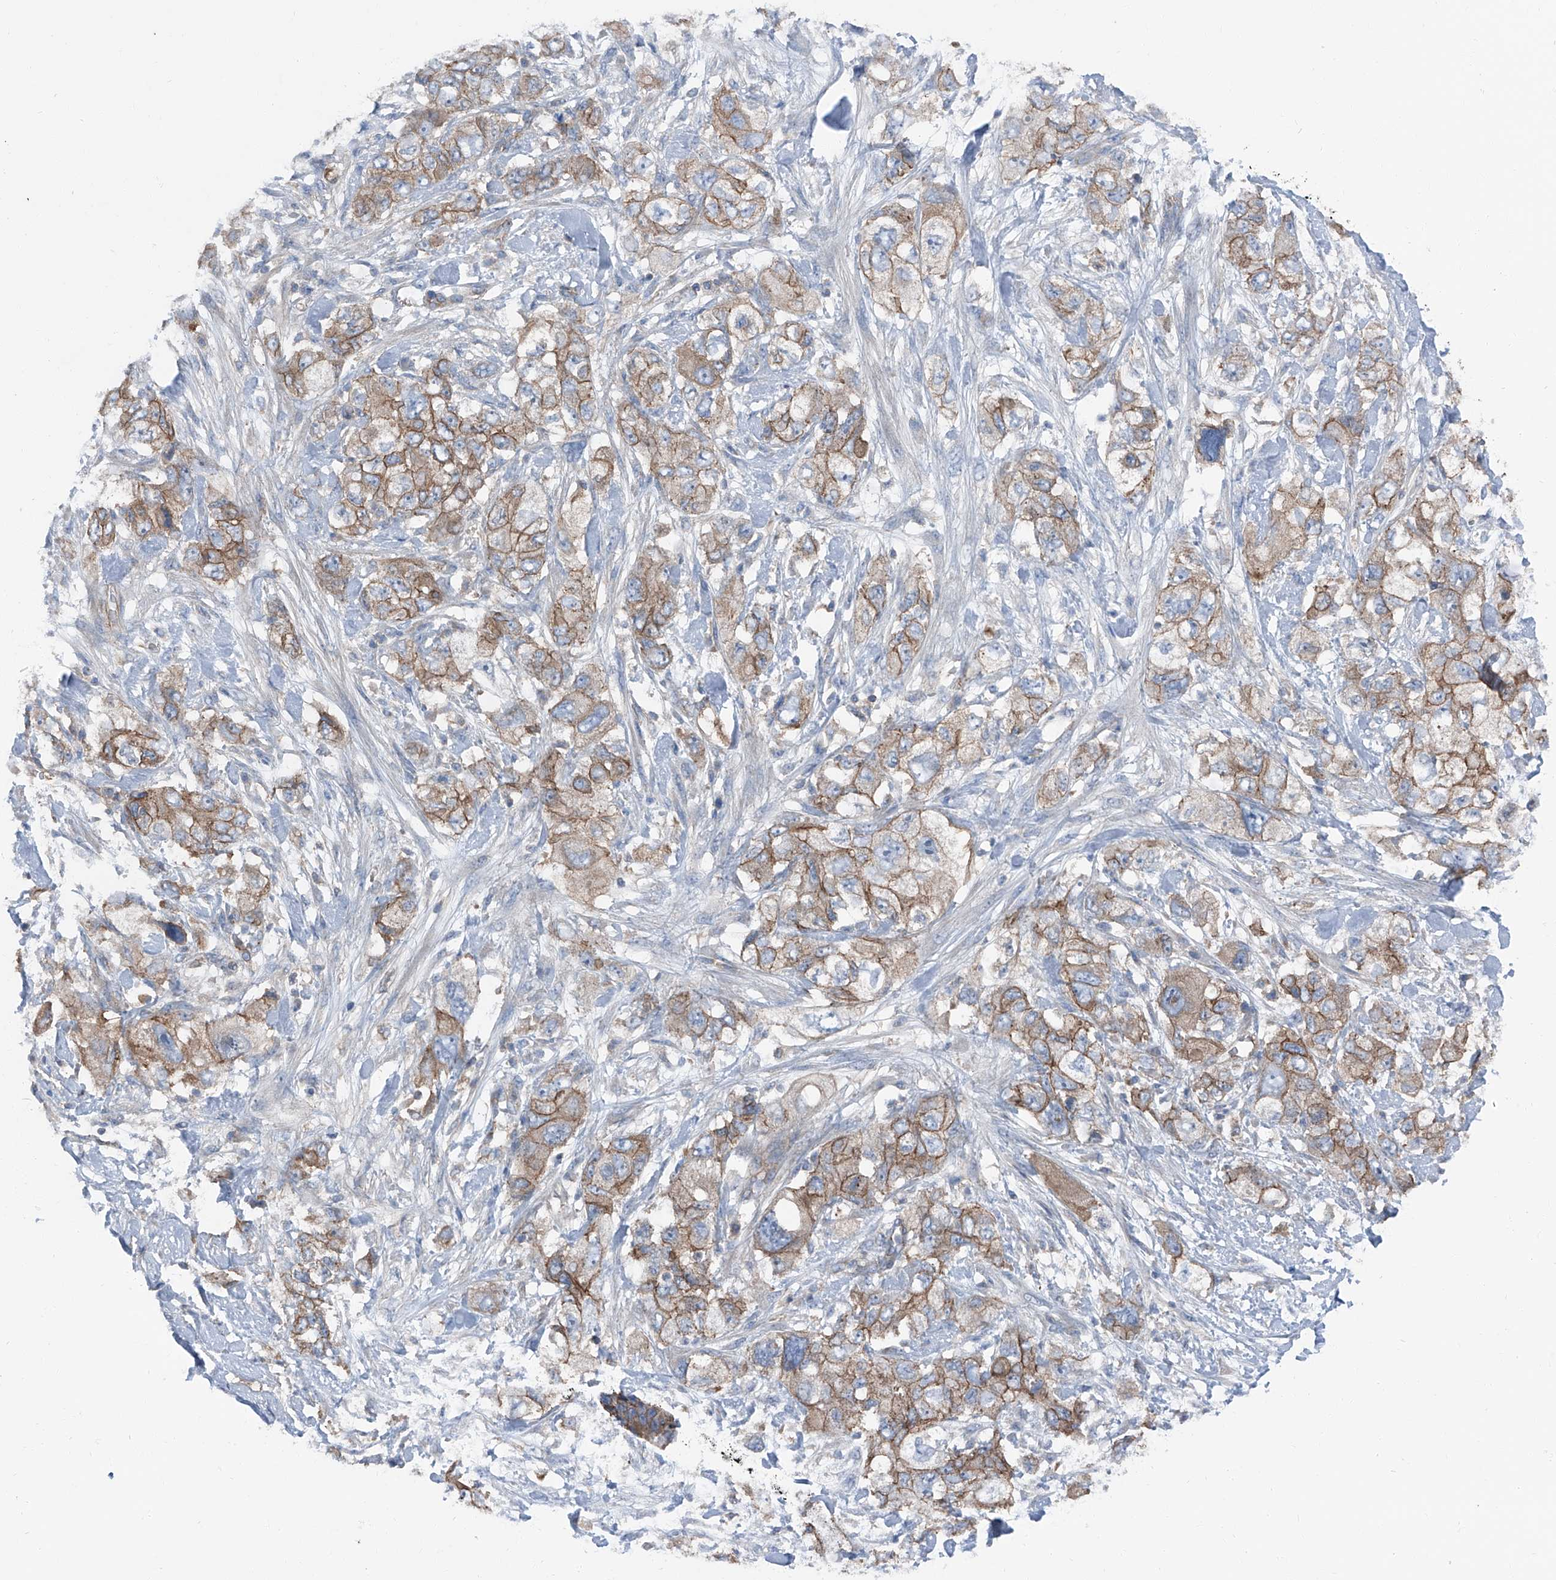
{"staining": {"intensity": "moderate", "quantity": ">75%", "location": "cytoplasmic/membranous"}, "tissue": "pancreatic cancer", "cell_type": "Tumor cells", "image_type": "cancer", "snomed": [{"axis": "morphology", "description": "Adenocarcinoma, NOS"}, {"axis": "topography", "description": "Pancreas"}], "caption": "Immunohistochemistry (IHC) histopathology image of pancreatic cancer (adenocarcinoma) stained for a protein (brown), which shows medium levels of moderate cytoplasmic/membranous staining in about >75% of tumor cells.", "gene": "GPR142", "patient": {"sex": "female", "age": 73}}